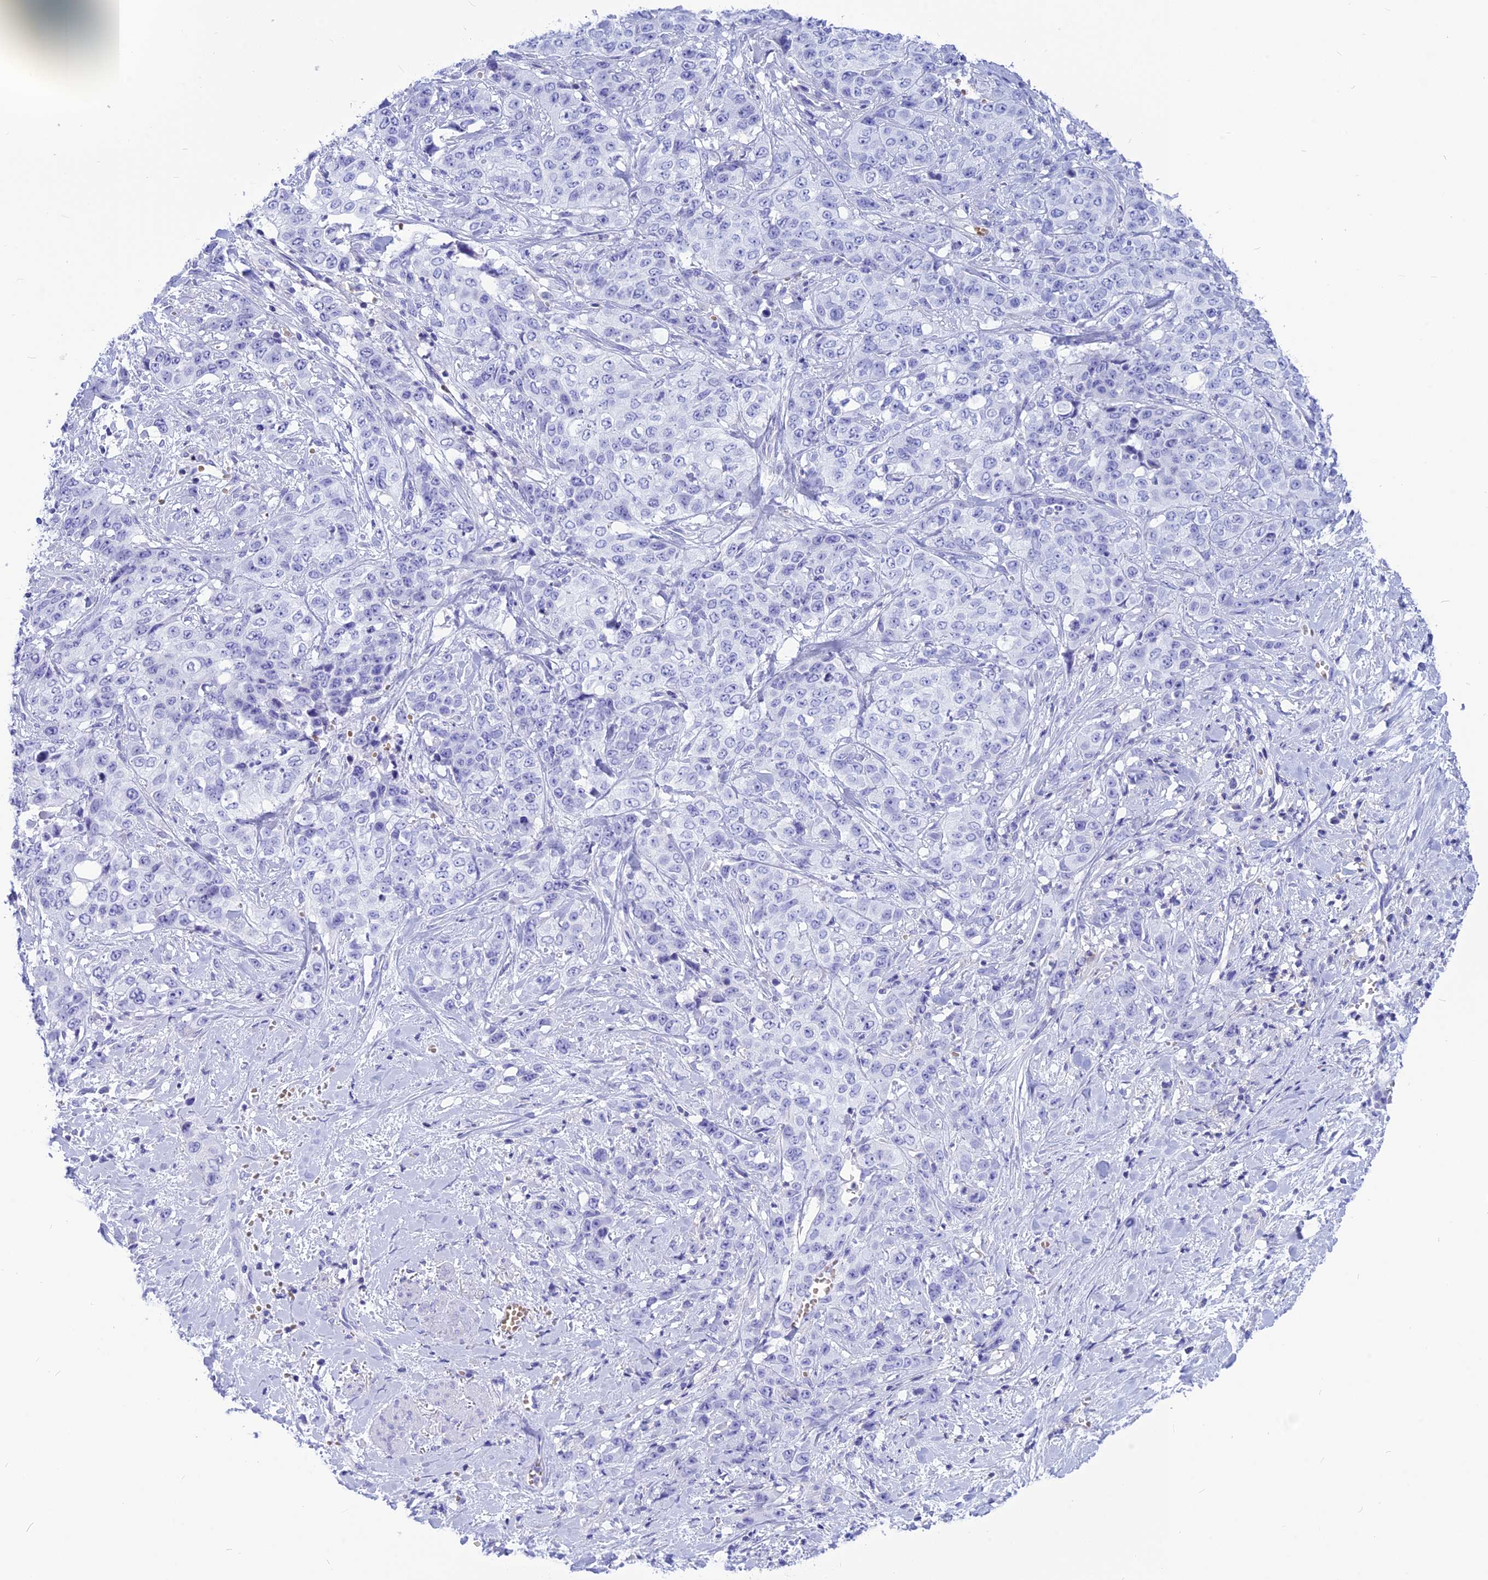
{"staining": {"intensity": "negative", "quantity": "none", "location": "none"}, "tissue": "stomach cancer", "cell_type": "Tumor cells", "image_type": "cancer", "snomed": [{"axis": "morphology", "description": "Adenocarcinoma, NOS"}, {"axis": "topography", "description": "Stomach, upper"}], "caption": "Immunohistochemical staining of human stomach adenocarcinoma demonstrates no significant staining in tumor cells. The staining is performed using DAB brown chromogen with nuclei counter-stained in using hematoxylin.", "gene": "GLYATL1", "patient": {"sex": "male", "age": 62}}